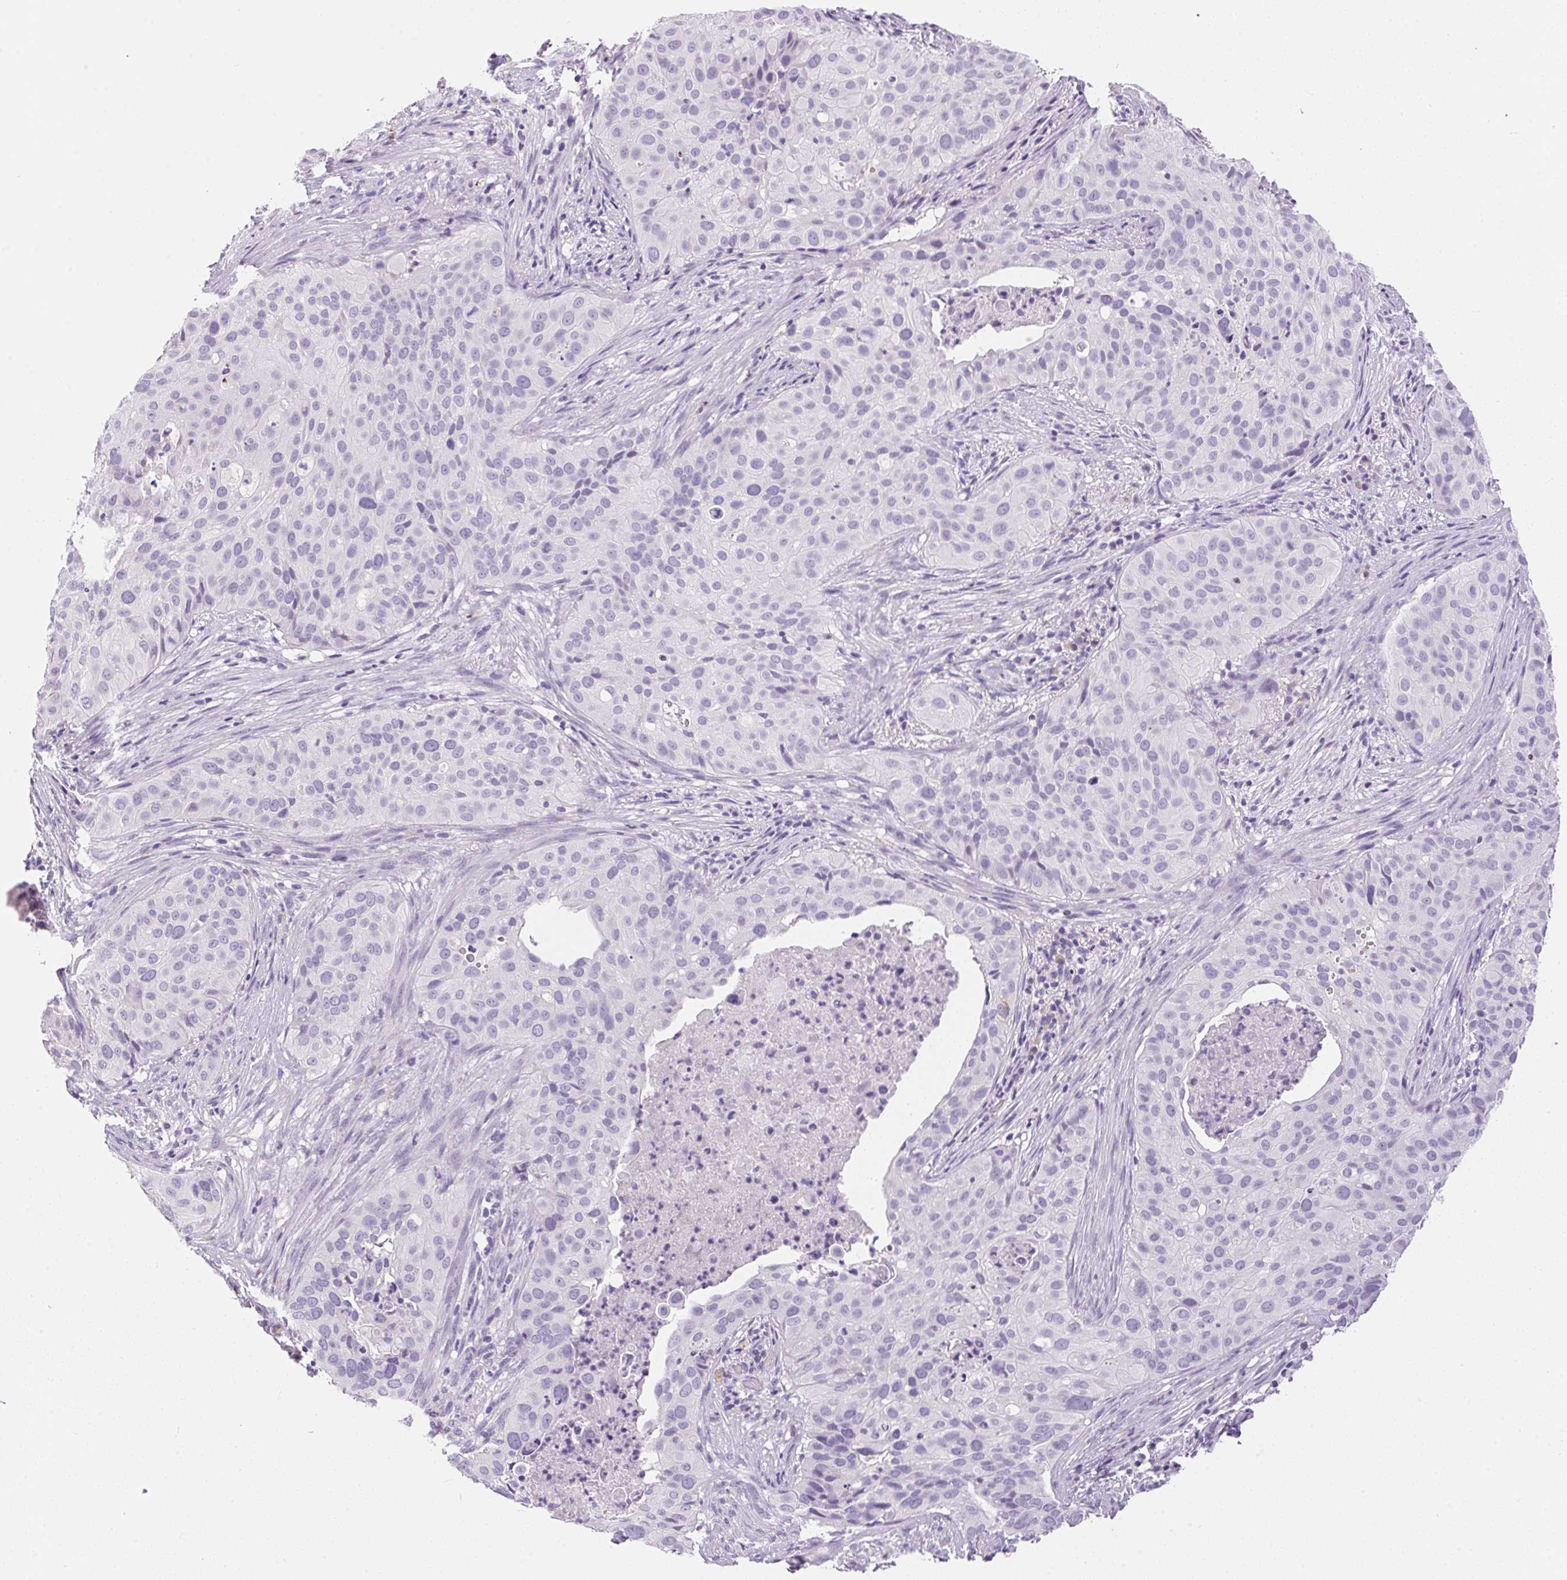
{"staining": {"intensity": "negative", "quantity": "none", "location": "none"}, "tissue": "cervical cancer", "cell_type": "Tumor cells", "image_type": "cancer", "snomed": [{"axis": "morphology", "description": "Squamous cell carcinoma, NOS"}, {"axis": "topography", "description": "Cervix"}], "caption": "High magnification brightfield microscopy of cervical squamous cell carcinoma stained with DAB (3,3'-diaminobenzidine) (brown) and counterstained with hematoxylin (blue): tumor cells show no significant staining.", "gene": "PNLIPRP3", "patient": {"sex": "female", "age": 38}}